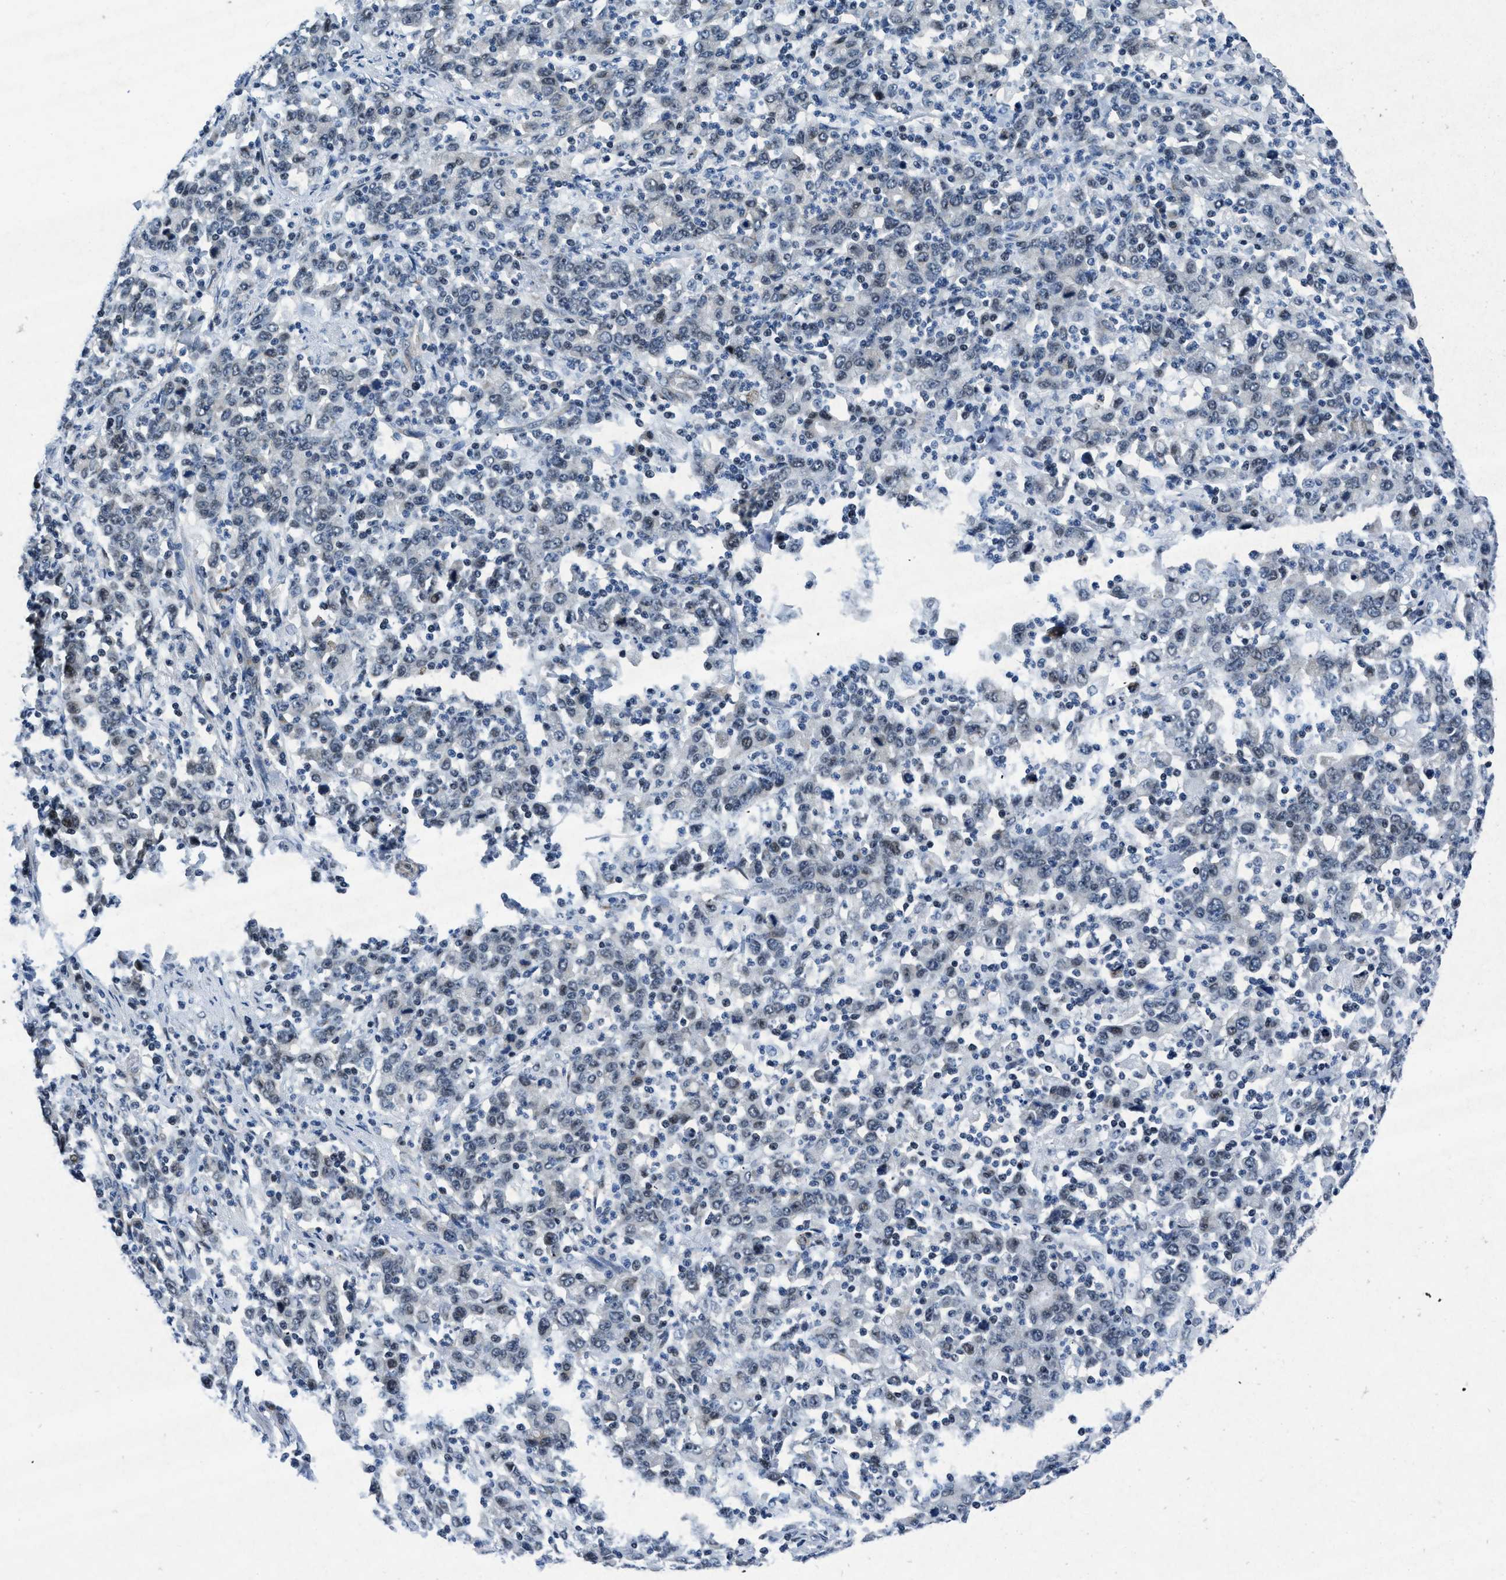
{"staining": {"intensity": "negative", "quantity": "none", "location": "none"}, "tissue": "stomach cancer", "cell_type": "Tumor cells", "image_type": "cancer", "snomed": [{"axis": "morphology", "description": "Adenocarcinoma, NOS"}, {"axis": "topography", "description": "Stomach, upper"}], "caption": "Tumor cells show no significant expression in adenocarcinoma (stomach).", "gene": "PHLDA1", "patient": {"sex": "male", "age": 69}}